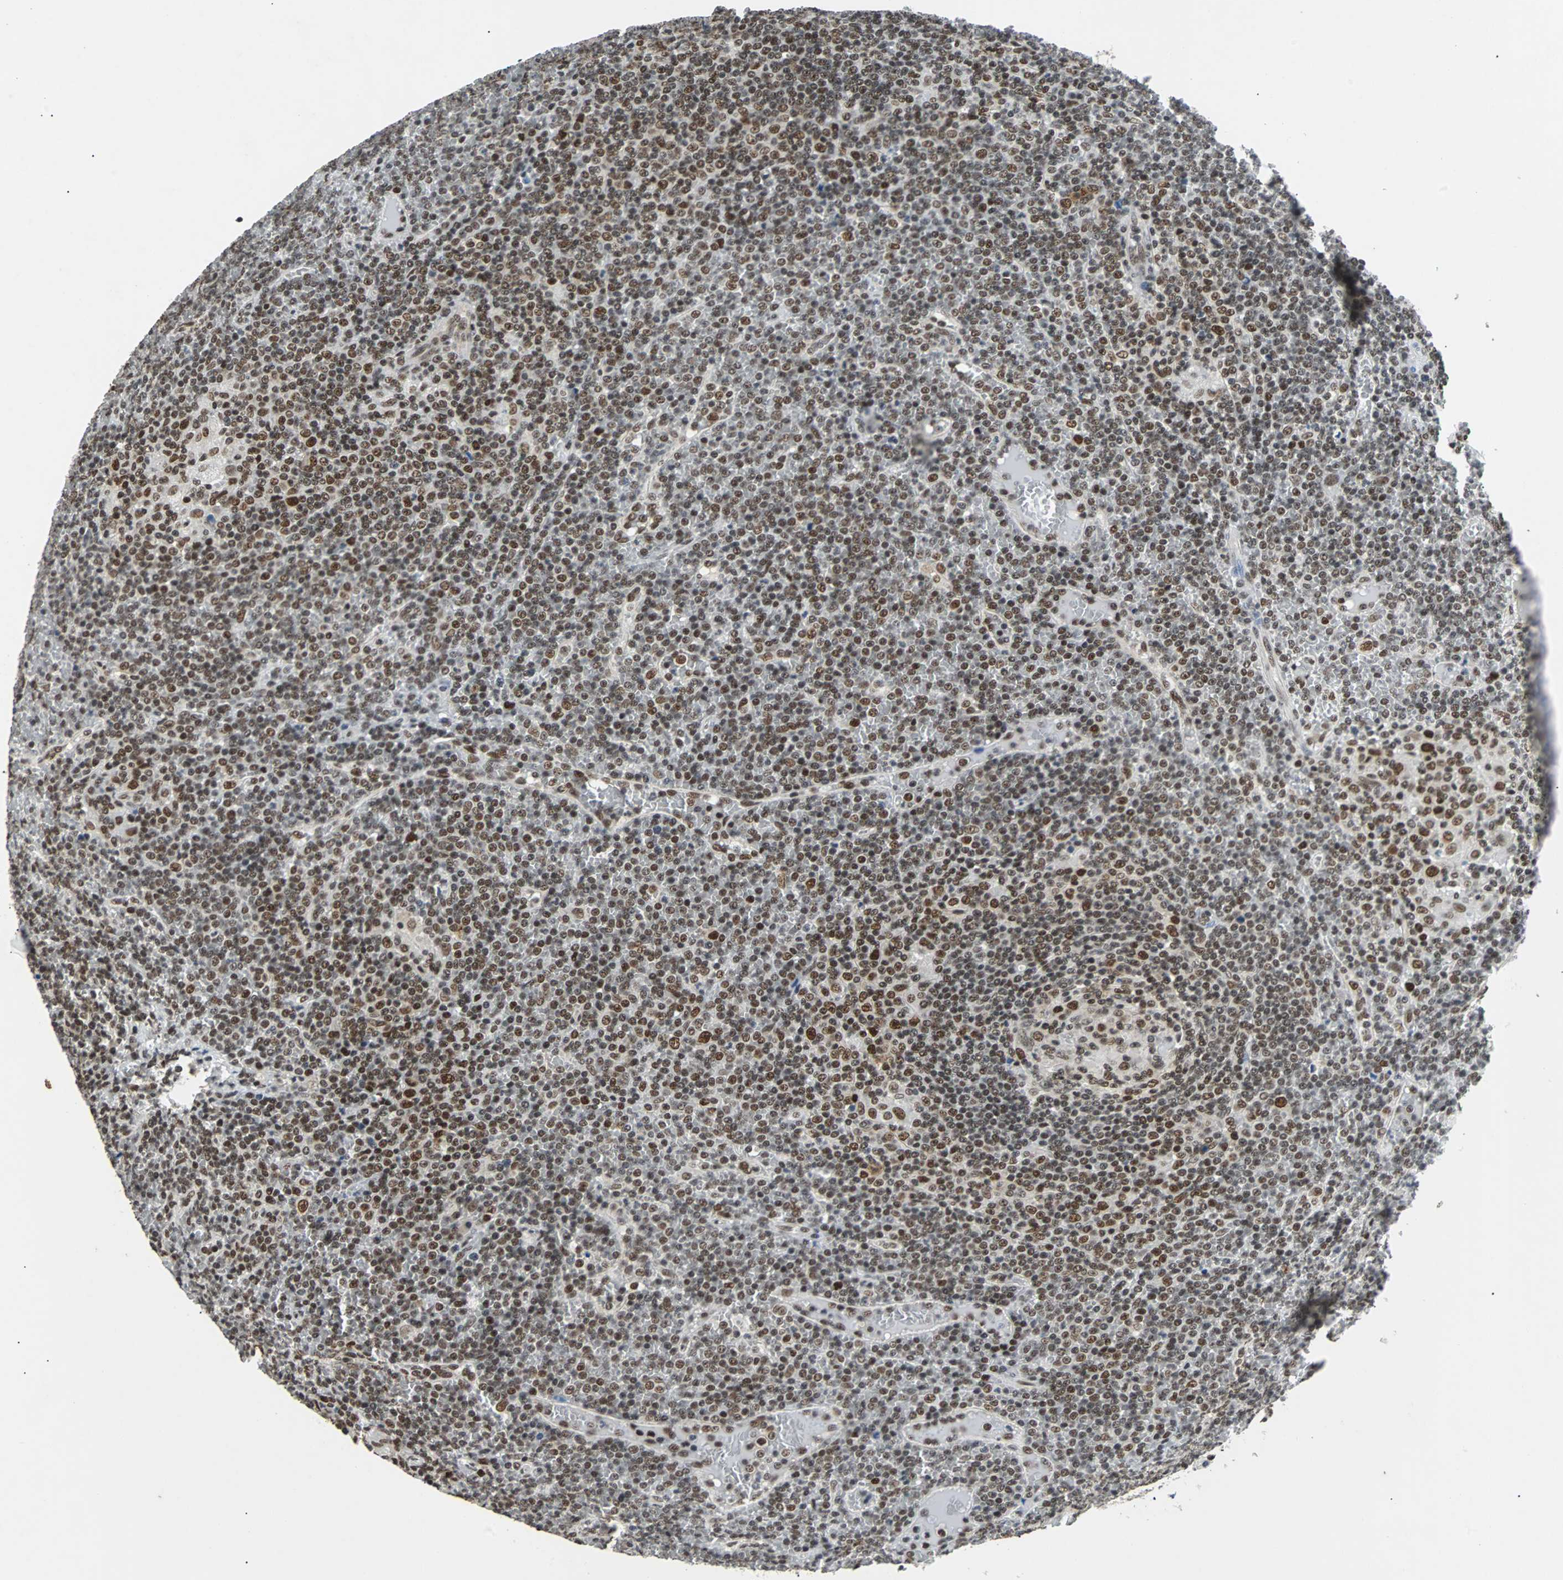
{"staining": {"intensity": "moderate", "quantity": ">75%", "location": "nuclear"}, "tissue": "lymphoma", "cell_type": "Tumor cells", "image_type": "cancer", "snomed": [{"axis": "morphology", "description": "Malignant lymphoma, non-Hodgkin's type, Low grade"}, {"axis": "topography", "description": "Spleen"}], "caption": "Protein expression analysis of human lymphoma reveals moderate nuclear expression in approximately >75% of tumor cells. (DAB (3,3'-diaminobenzidine) IHC with brightfield microscopy, high magnification).", "gene": "GATAD2A", "patient": {"sex": "female", "age": 19}}